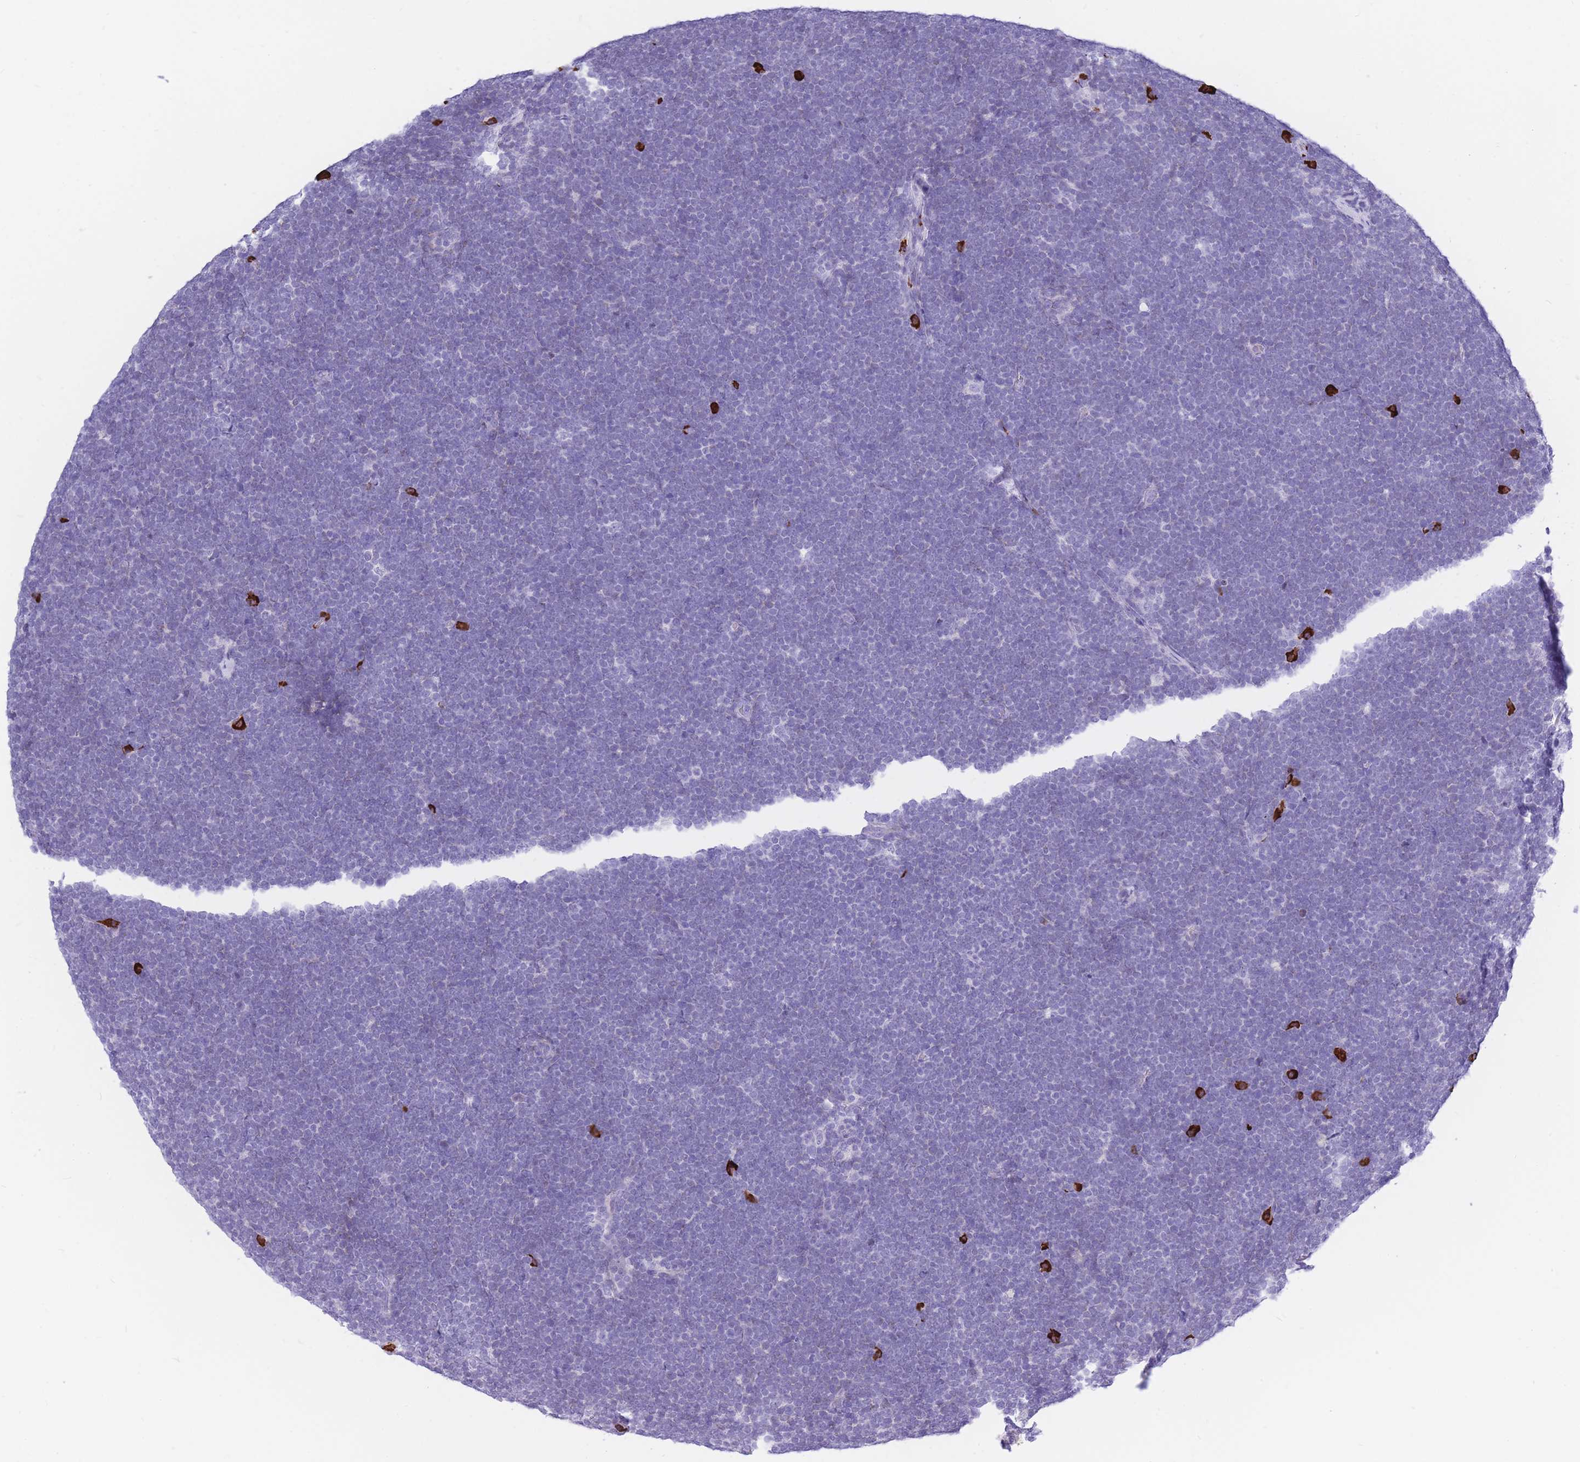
{"staining": {"intensity": "negative", "quantity": "none", "location": "none"}, "tissue": "lymphoma", "cell_type": "Tumor cells", "image_type": "cancer", "snomed": [{"axis": "morphology", "description": "Malignant lymphoma, non-Hodgkin's type, High grade"}, {"axis": "topography", "description": "Lymph node"}], "caption": "Immunohistochemistry of human malignant lymphoma, non-Hodgkin's type (high-grade) reveals no staining in tumor cells.", "gene": "ZFP62", "patient": {"sex": "male", "age": 13}}